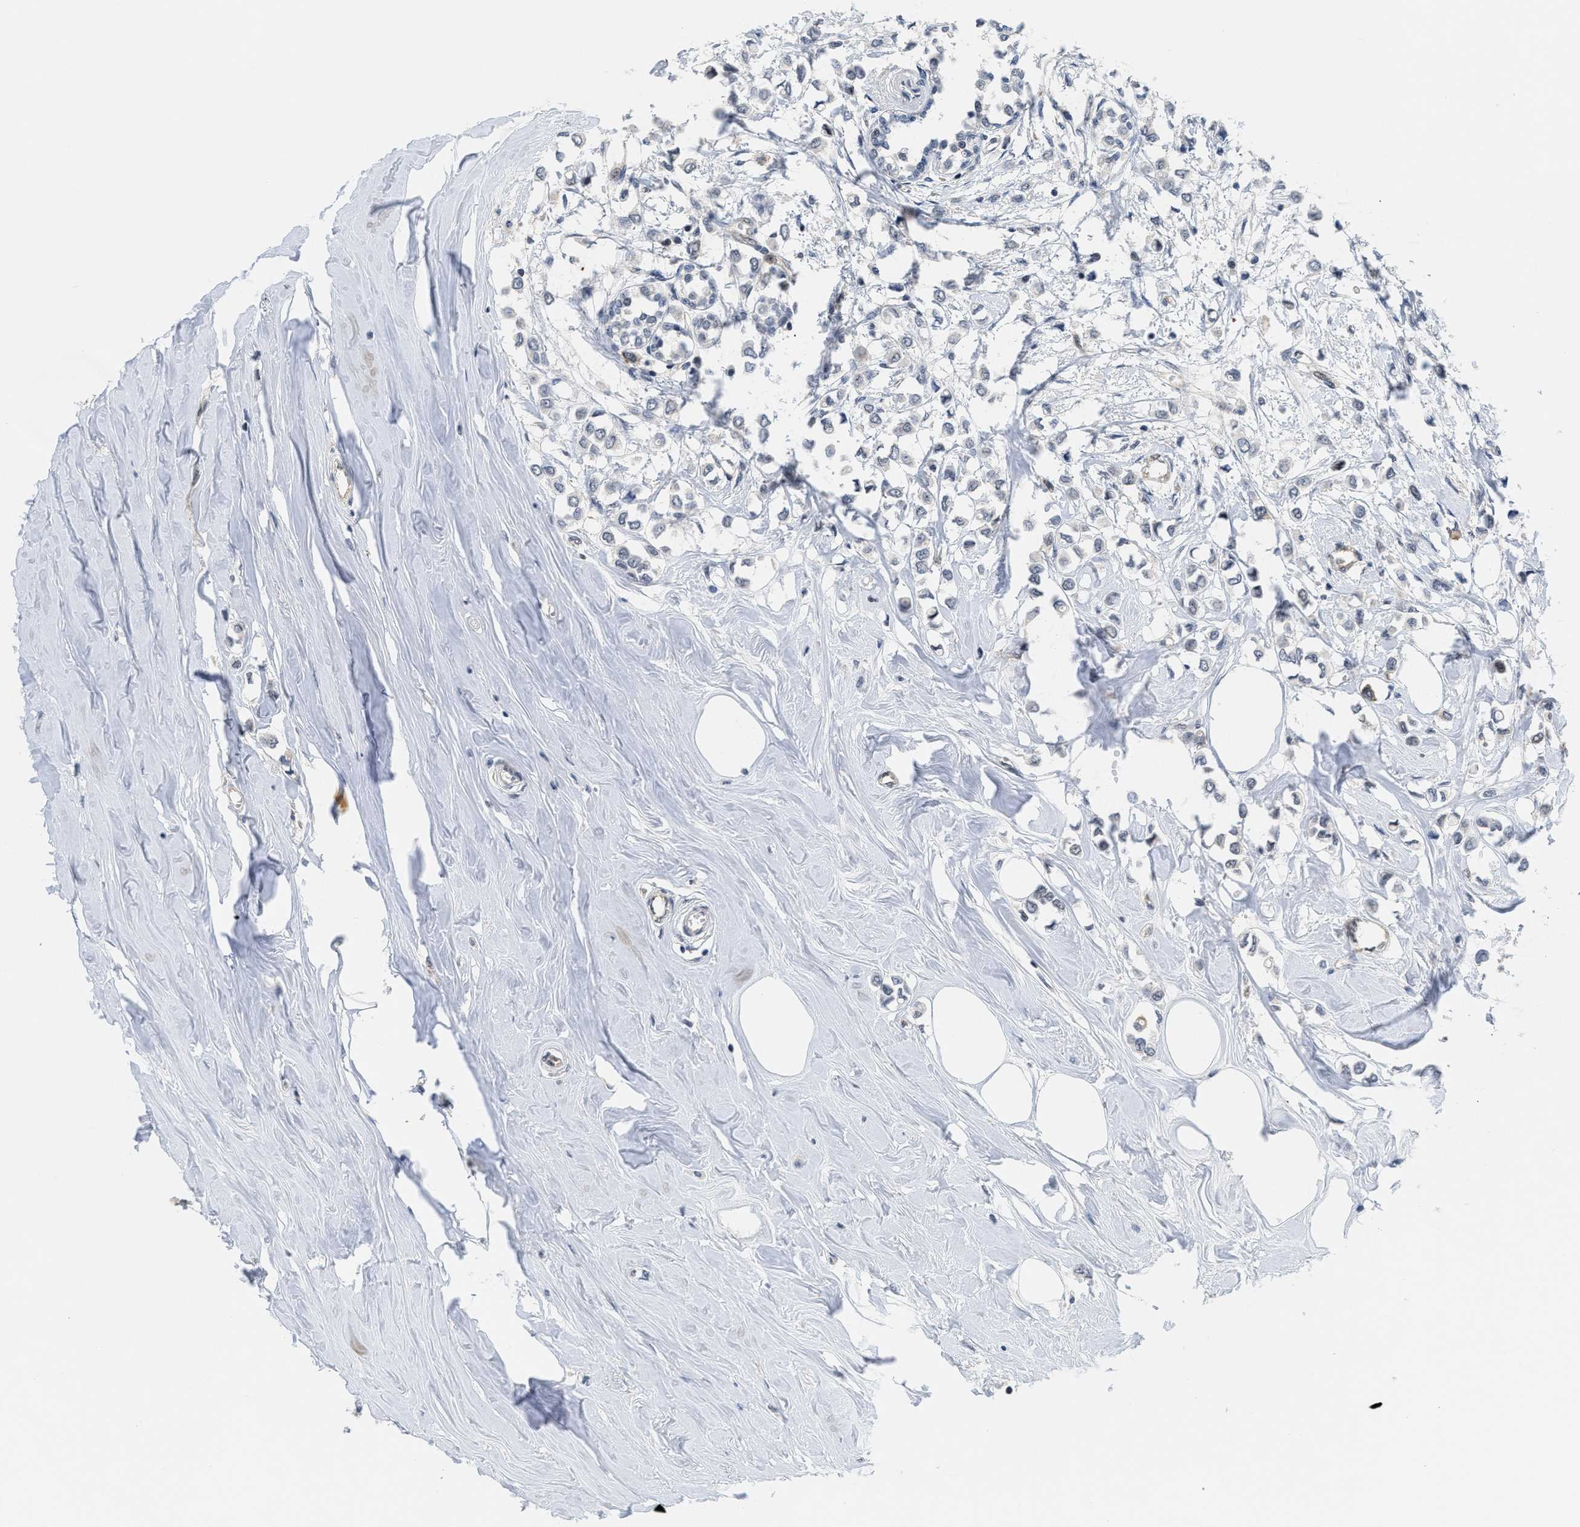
{"staining": {"intensity": "negative", "quantity": "none", "location": "none"}, "tissue": "breast cancer", "cell_type": "Tumor cells", "image_type": "cancer", "snomed": [{"axis": "morphology", "description": "Lobular carcinoma"}, {"axis": "topography", "description": "Breast"}], "caption": "DAB (3,3'-diaminobenzidine) immunohistochemical staining of lobular carcinoma (breast) shows no significant staining in tumor cells.", "gene": "HIF1A", "patient": {"sex": "female", "age": 51}}